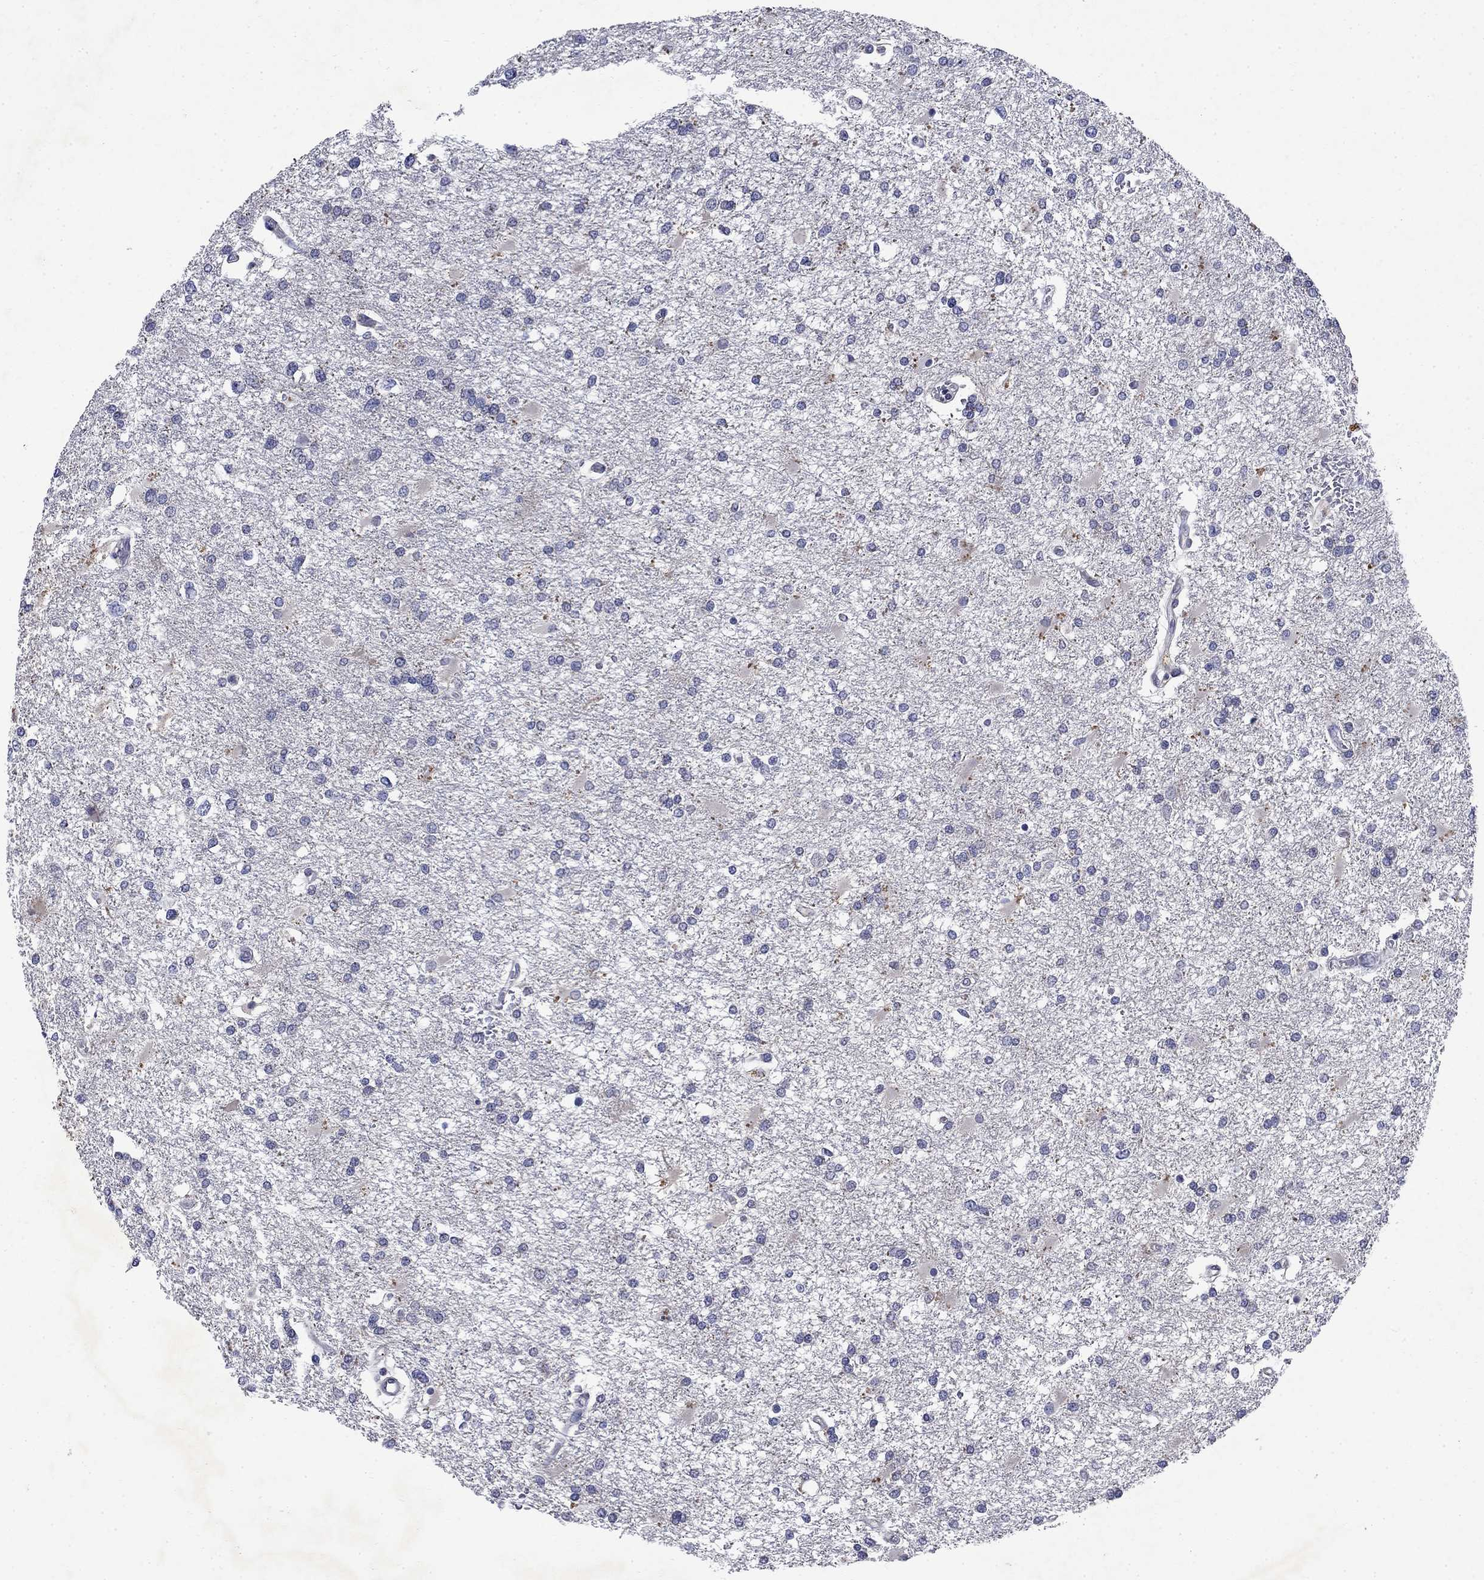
{"staining": {"intensity": "negative", "quantity": "none", "location": "none"}, "tissue": "glioma", "cell_type": "Tumor cells", "image_type": "cancer", "snomed": [{"axis": "morphology", "description": "Glioma, malignant, High grade"}, {"axis": "topography", "description": "Cerebral cortex"}], "caption": "This is an immunohistochemistry (IHC) histopathology image of human glioma. There is no staining in tumor cells.", "gene": "STAB2", "patient": {"sex": "male", "age": 79}}